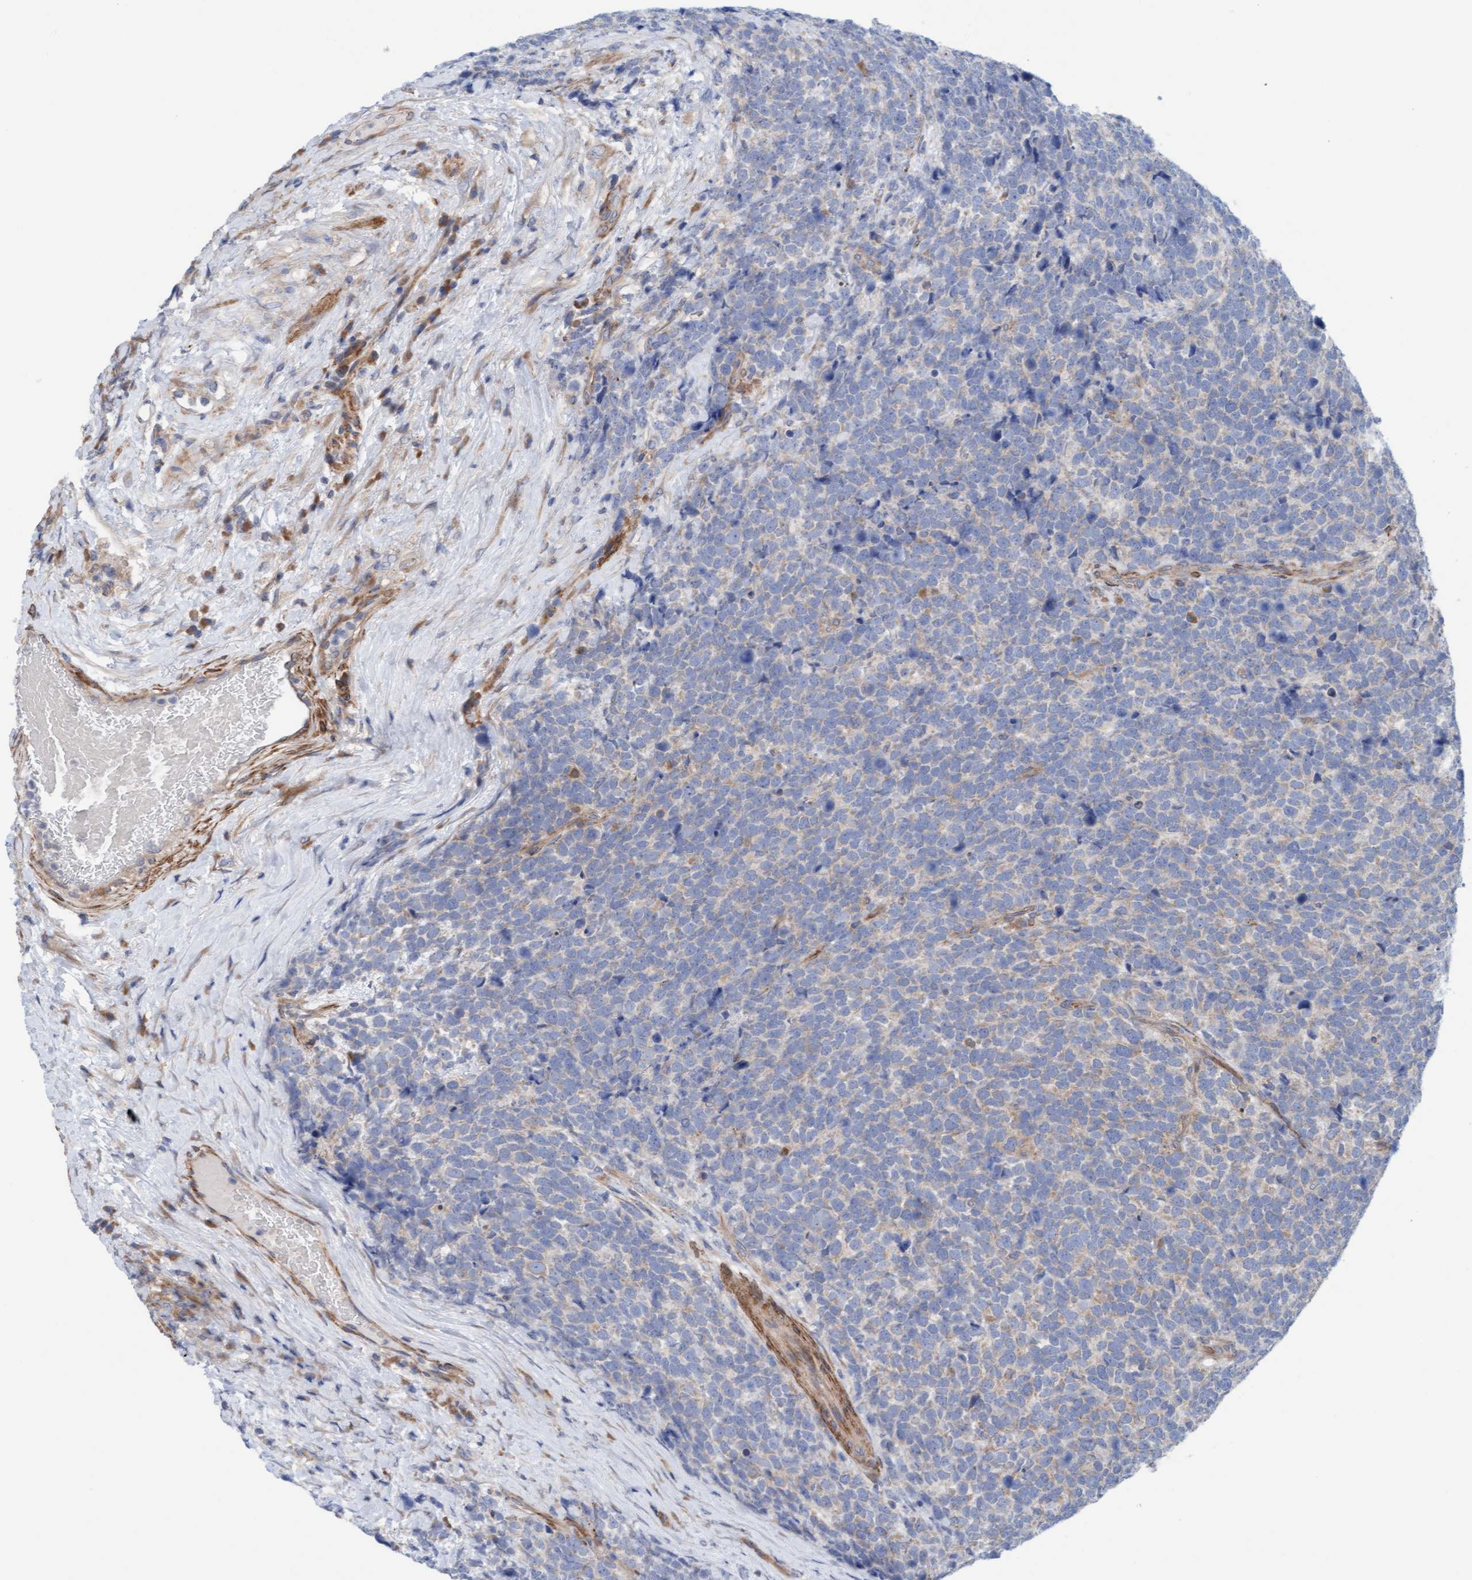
{"staining": {"intensity": "negative", "quantity": "none", "location": "none"}, "tissue": "urothelial cancer", "cell_type": "Tumor cells", "image_type": "cancer", "snomed": [{"axis": "morphology", "description": "Urothelial carcinoma, High grade"}, {"axis": "topography", "description": "Urinary bladder"}], "caption": "Human high-grade urothelial carcinoma stained for a protein using IHC reveals no expression in tumor cells.", "gene": "CDK5RAP3", "patient": {"sex": "female", "age": 82}}